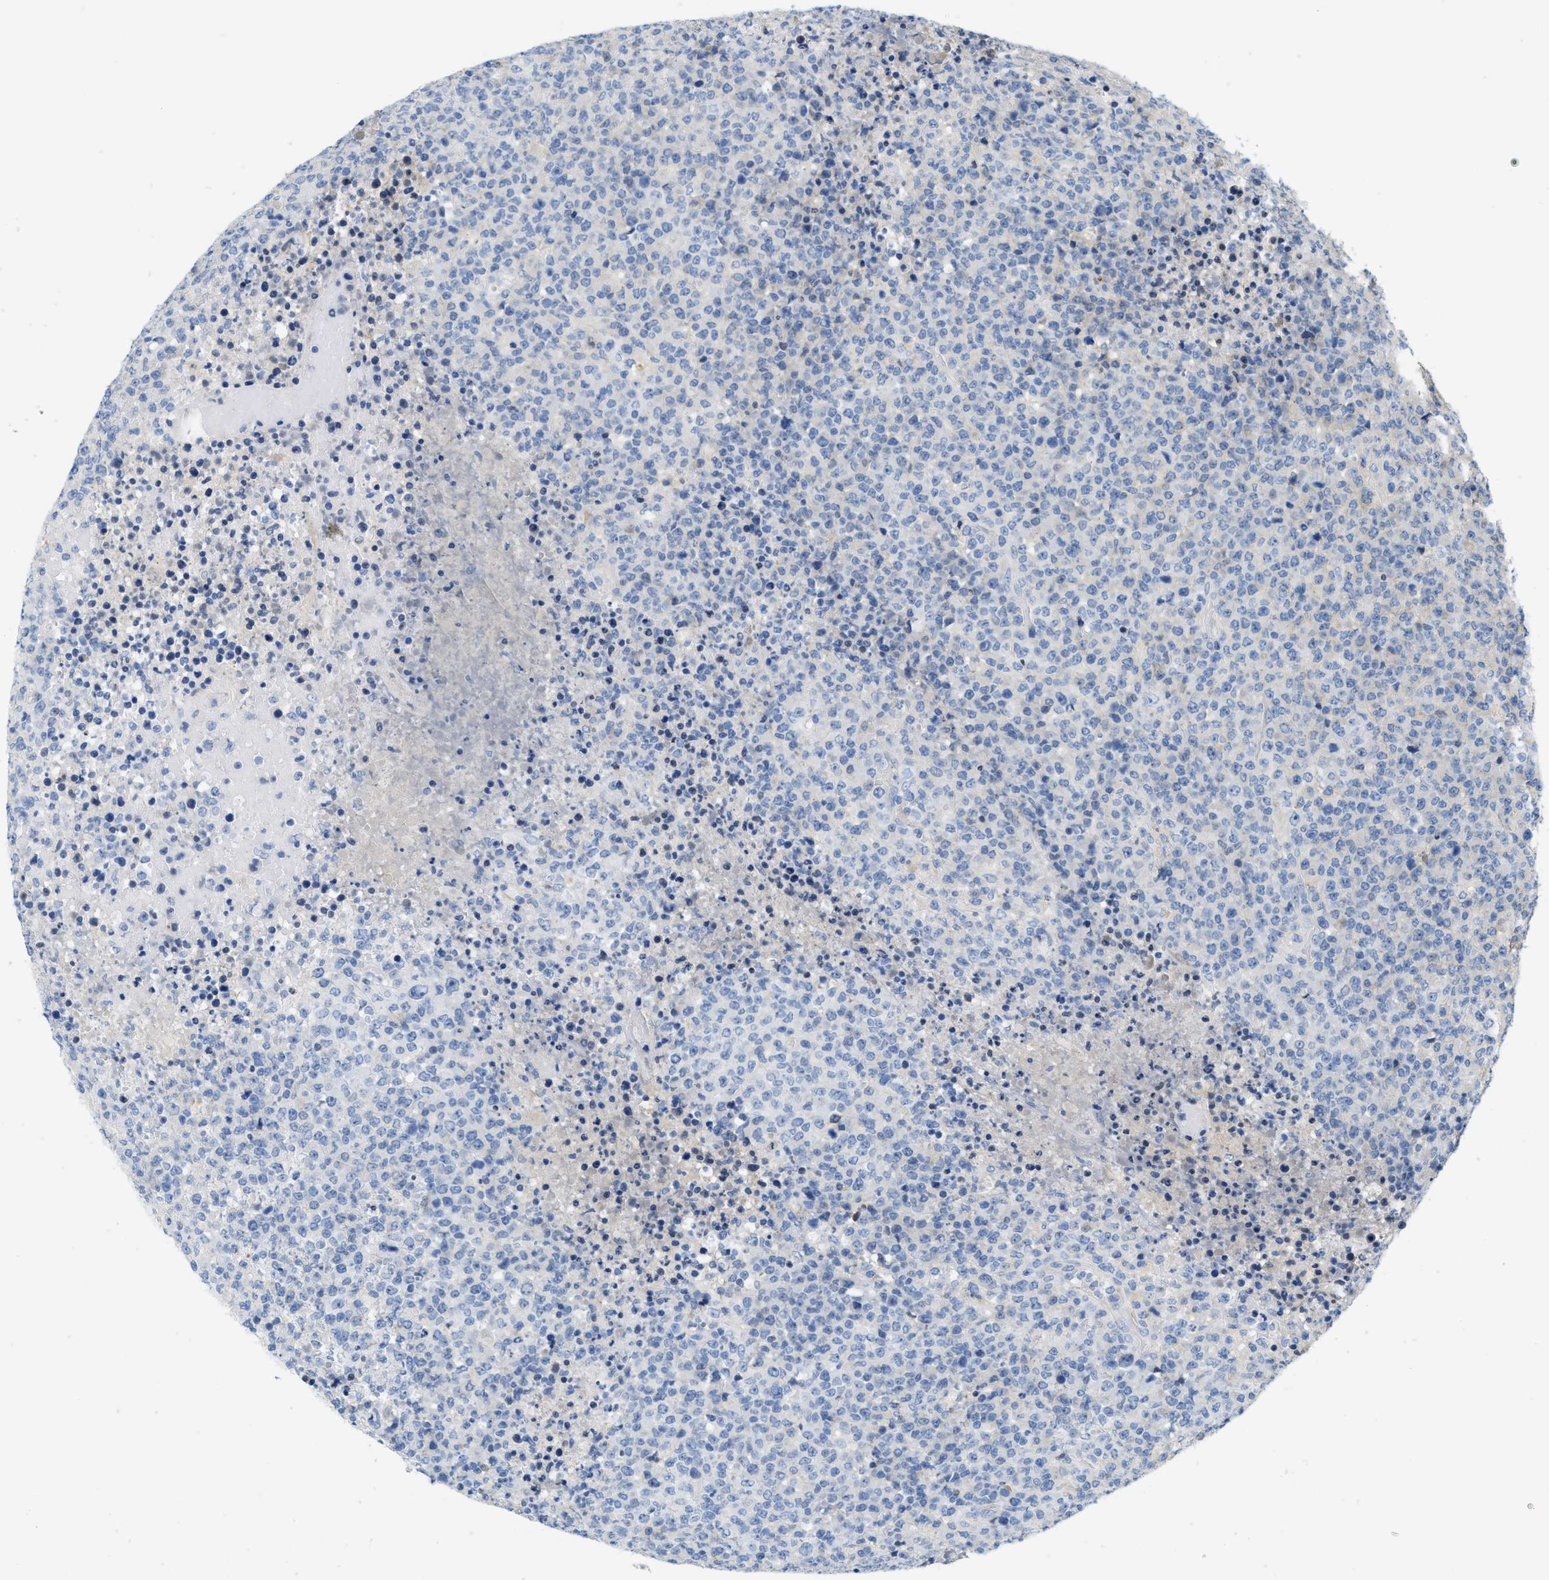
{"staining": {"intensity": "negative", "quantity": "none", "location": "none"}, "tissue": "lymphoma", "cell_type": "Tumor cells", "image_type": "cancer", "snomed": [{"axis": "morphology", "description": "Malignant lymphoma, non-Hodgkin's type, High grade"}, {"axis": "topography", "description": "Lymph node"}], "caption": "The photomicrograph displays no significant expression in tumor cells of lymphoma.", "gene": "ABCB11", "patient": {"sex": "male", "age": 13}}